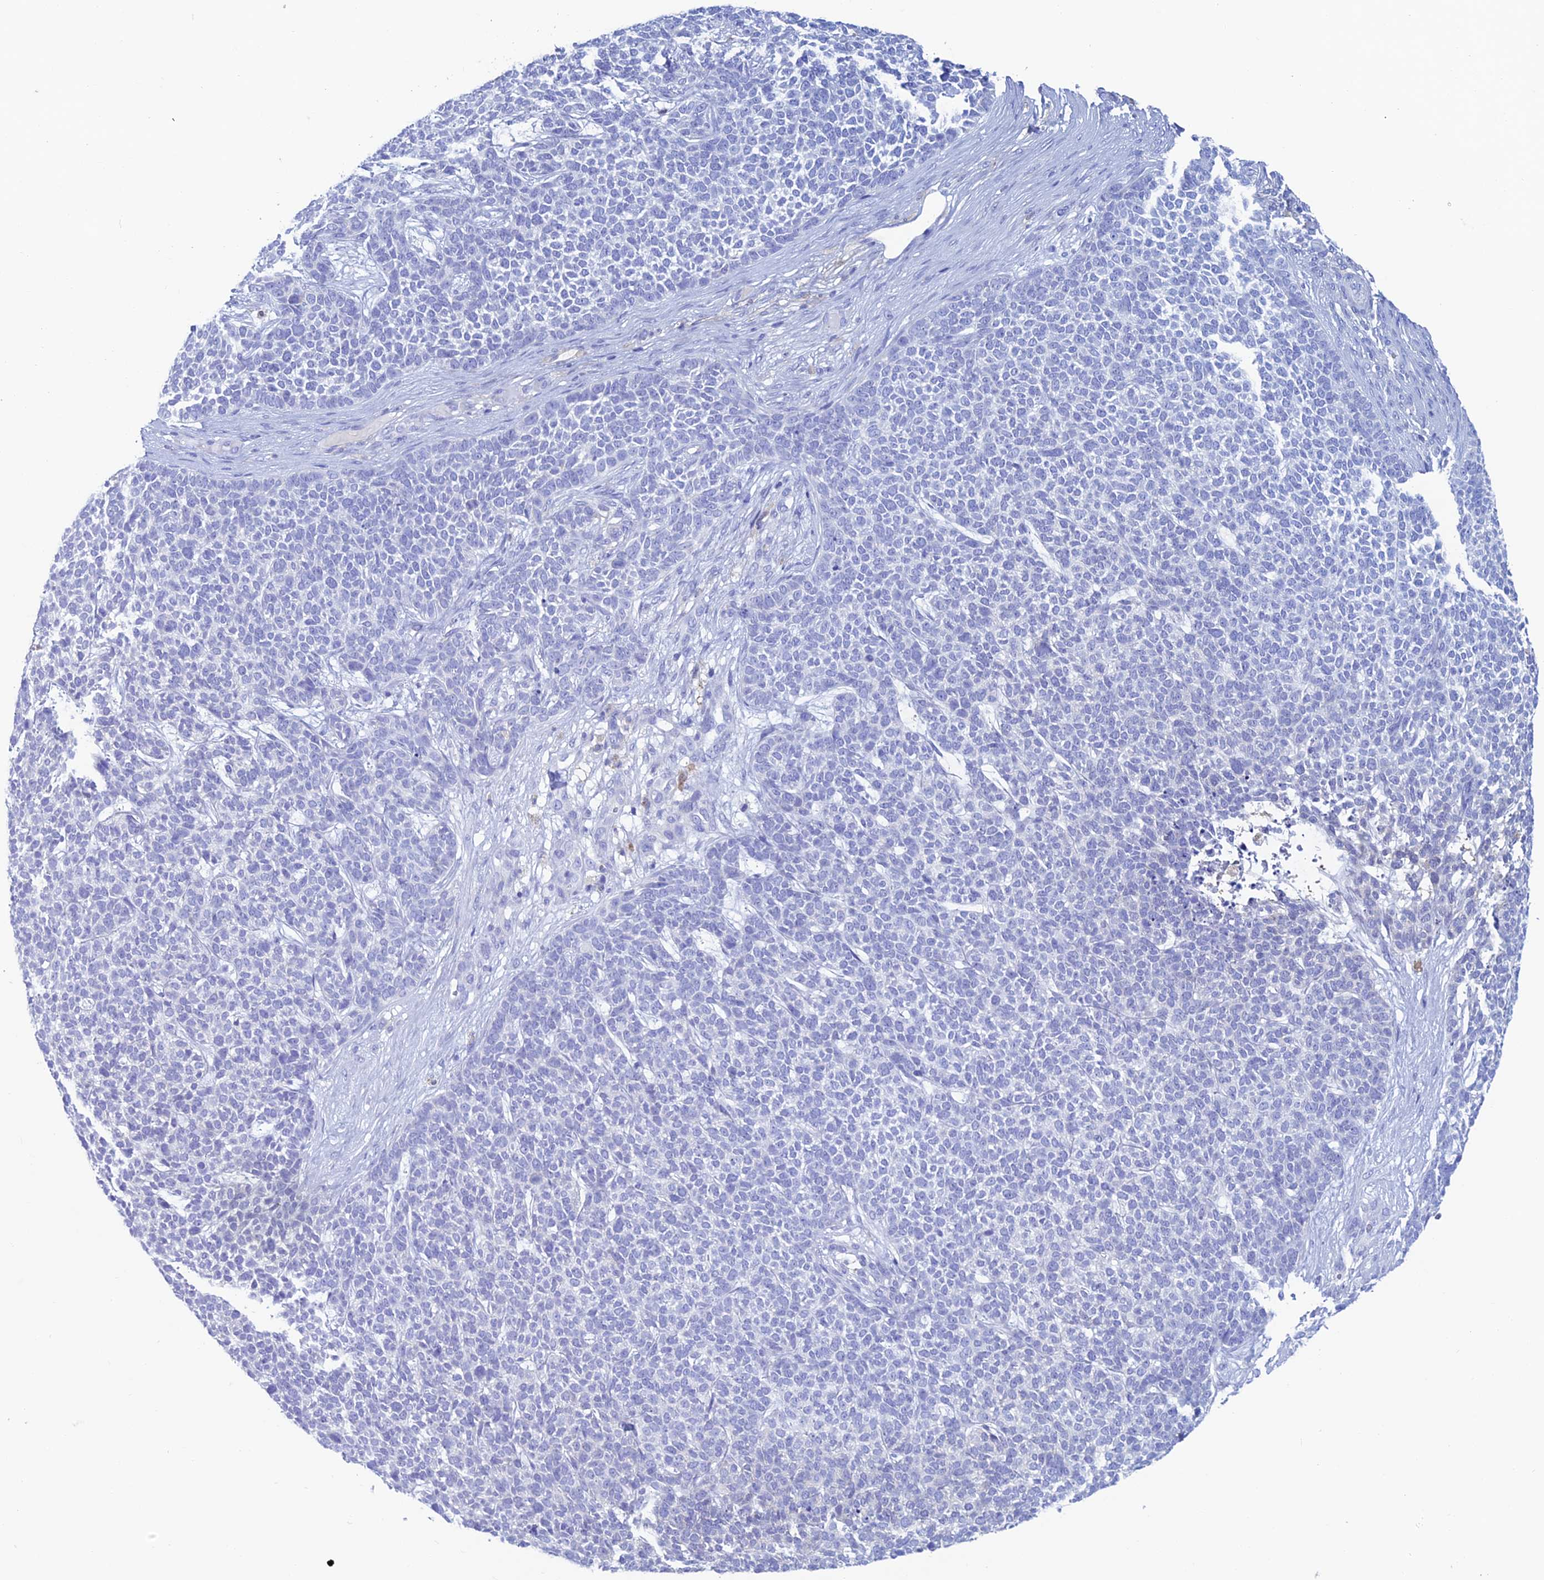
{"staining": {"intensity": "negative", "quantity": "none", "location": "none"}, "tissue": "skin cancer", "cell_type": "Tumor cells", "image_type": "cancer", "snomed": [{"axis": "morphology", "description": "Basal cell carcinoma"}, {"axis": "topography", "description": "Skin"}], "caption": "Photomicrograph shows no significant protein expression in tumor cells of skin cancer (basal cell carcinoma).", "gene": "KCNK17", "patient": {"sex": "female", "age": 84}}